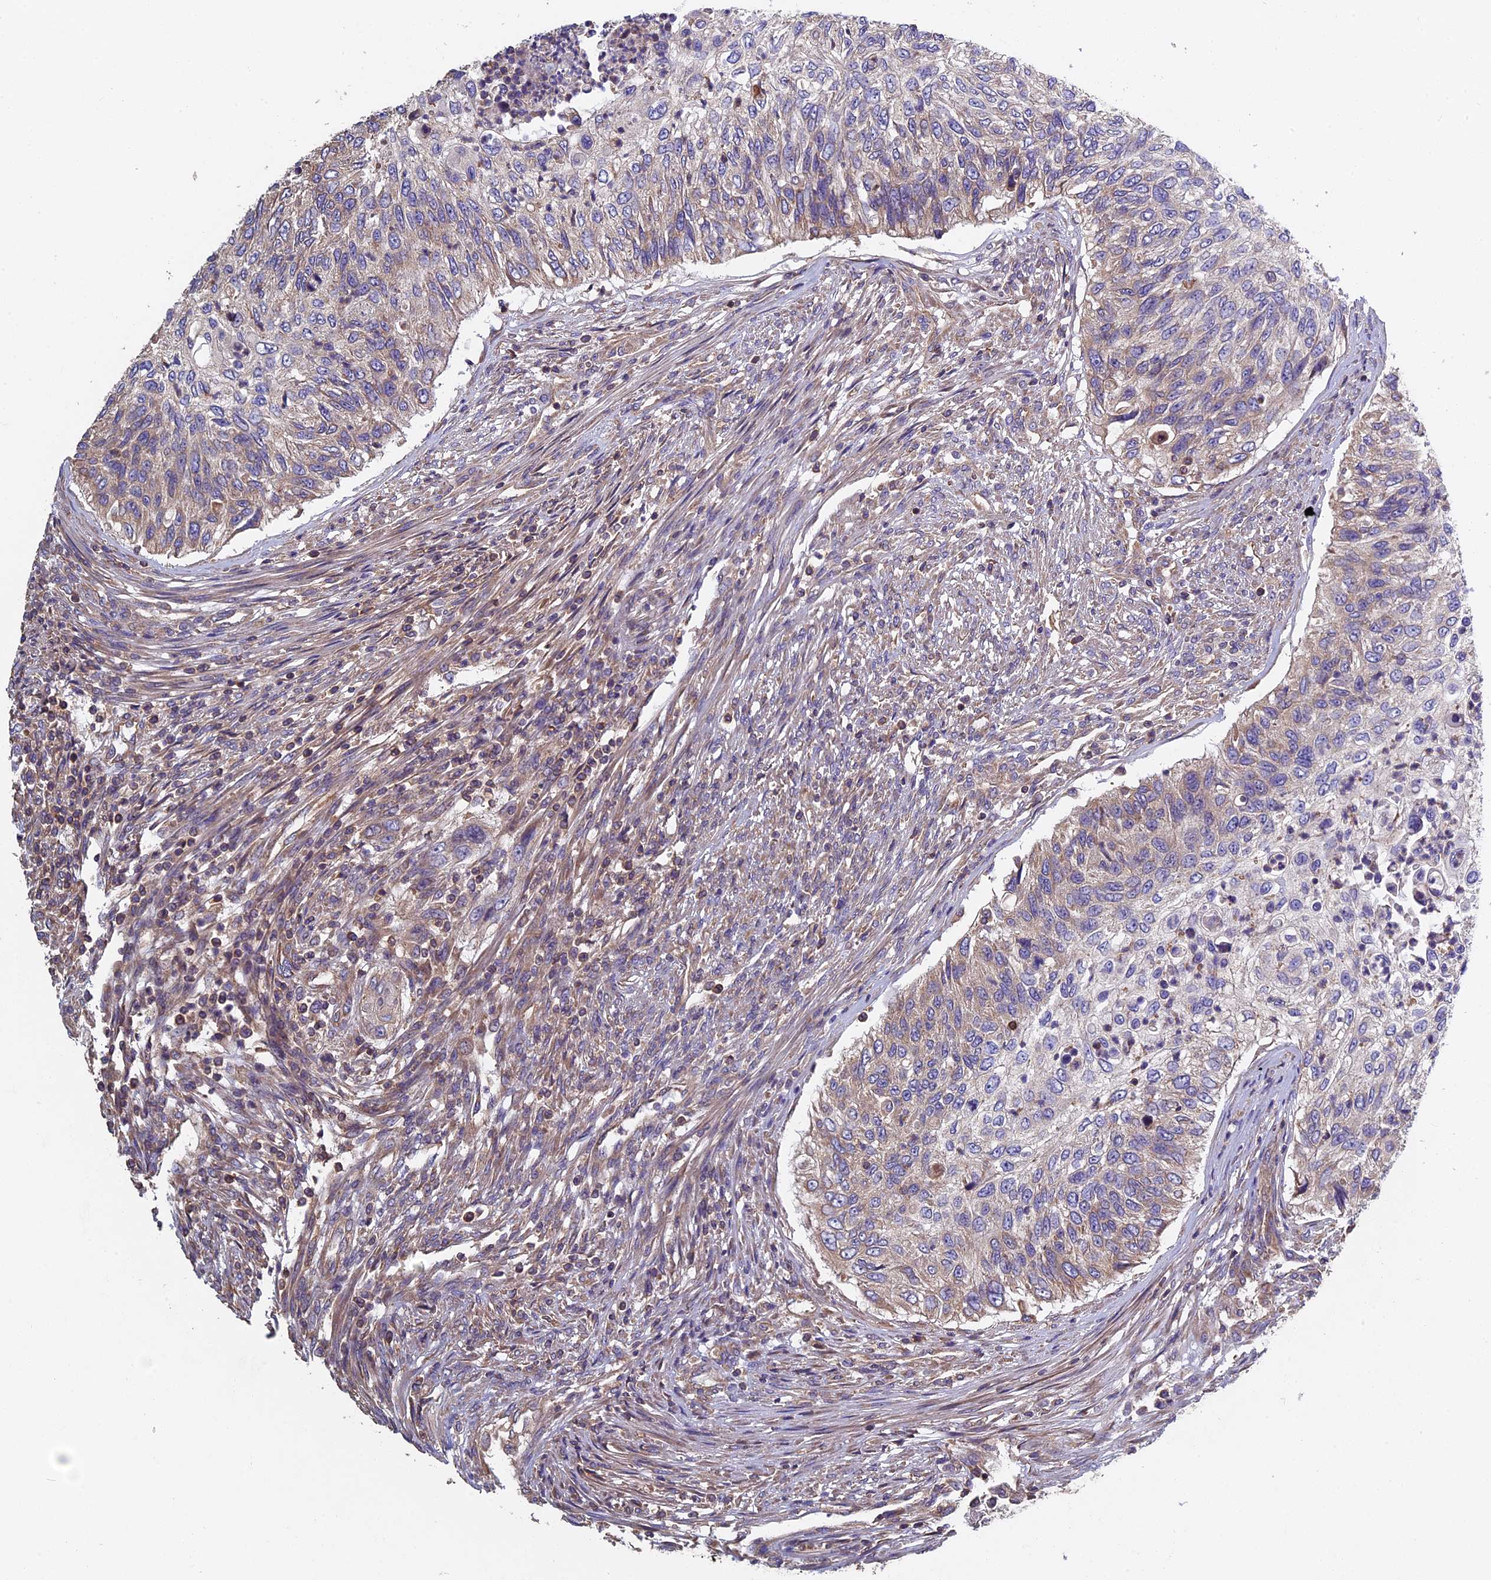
{"staining": {"intensity": "weak", "quantity": "25%-75%", "location": "cytoplasmic/membranous"}, "tissue": "urothelial cancer", "cell_type": "Tumor cells", "image_type": "cancer", "snomed": [{"axis": "morphology", "description": "Urothelial carcinoma, High grade"}, {"axis": "topography", "description": "Urinary bladder"}], "caption": "About 25%-75% of tumor cells in human urothelial carcinoma (high-grade) display weak cytoplasmic/membranous protein expression as visualized by brown immunohistochemical staining.", "gene": "CCDC153", "patient": {"sex": "female", "age": 60}}